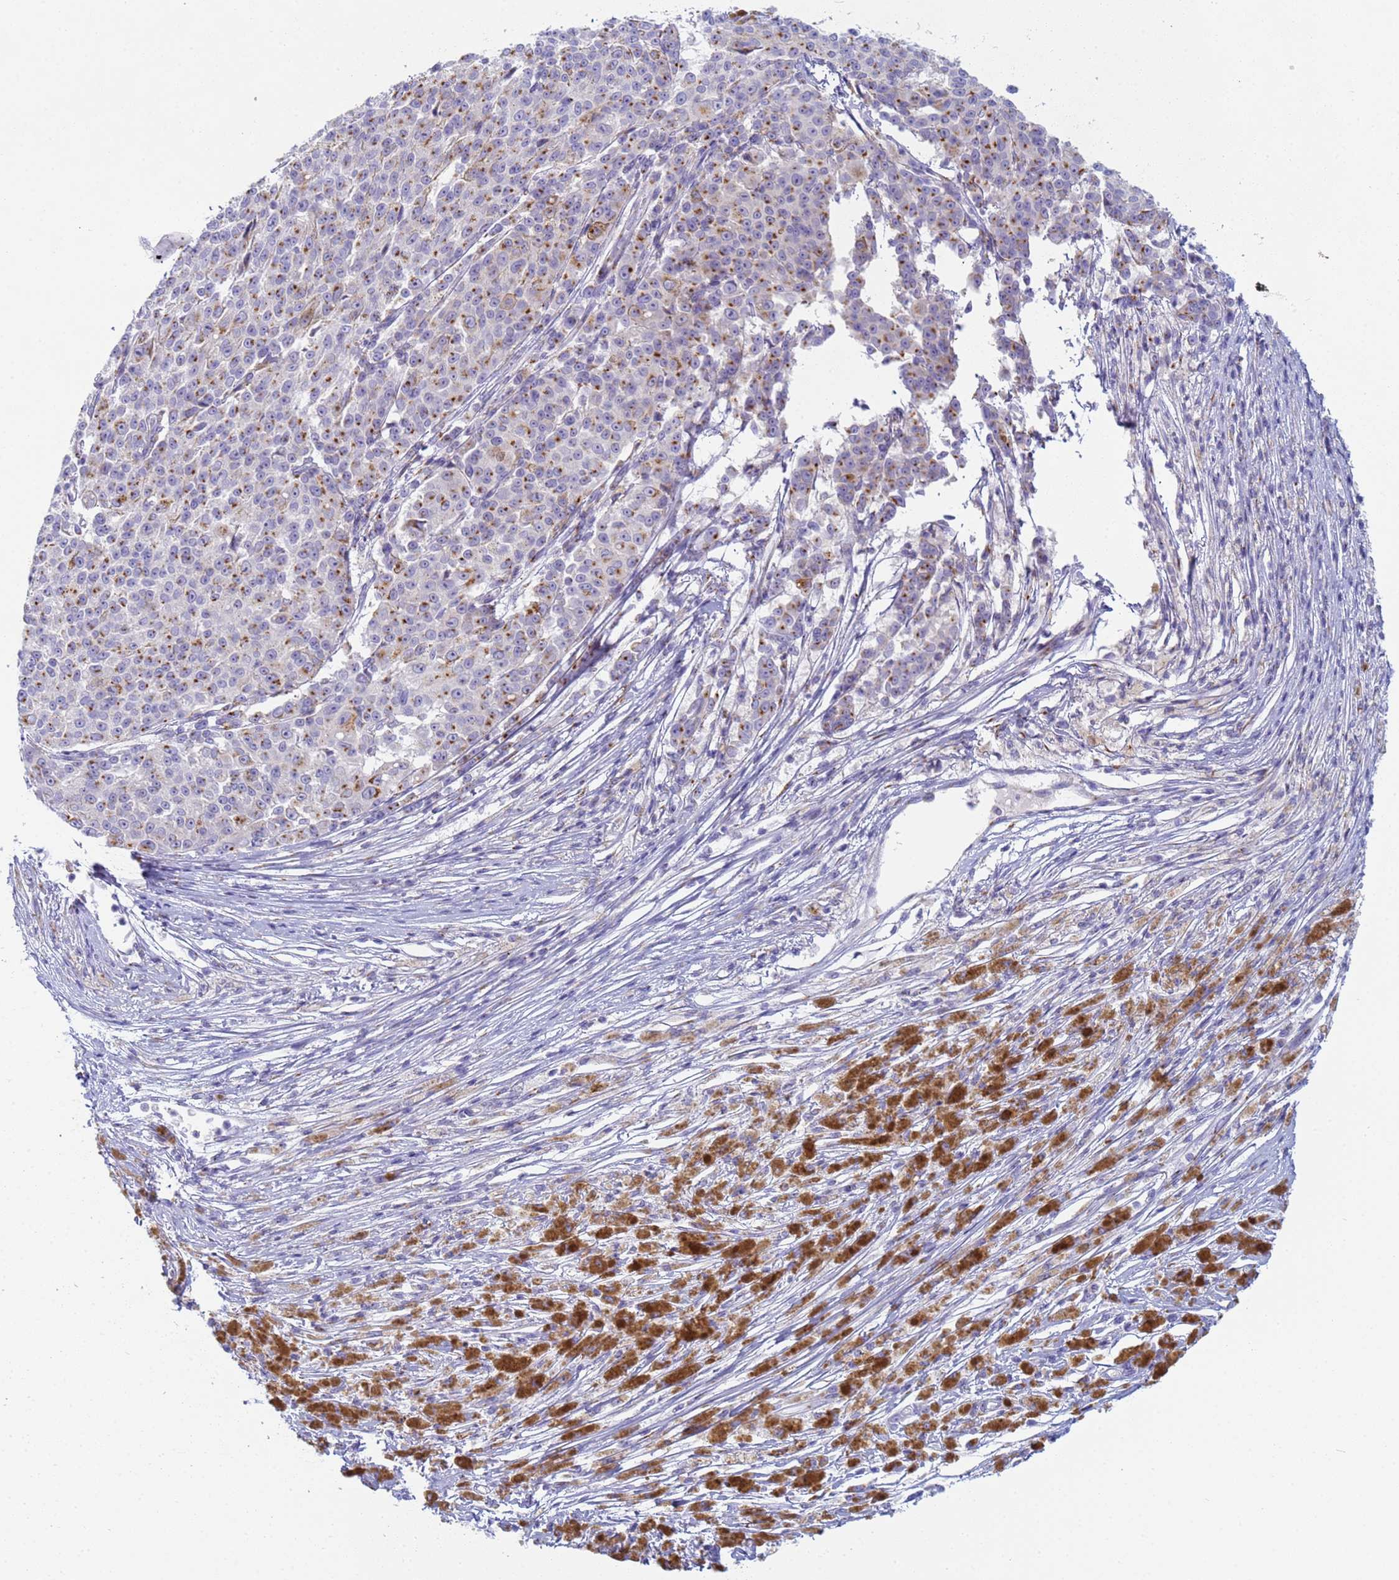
{"staining": {"intensity": "moderate", "quantity": ">75%", "location": "cytoplasmic/membranous"}, "tissue": "melanoma", "cell_type": "Tumor cells", "image_type": "cancer", "snomed": [{"axis": "morphology", "description": "Malignant melanoma, NOS"}, {"axis": "topography", "description": "Skin"}], "caption": "Tumor cells reveal medium levels of moderate cytoplasmic/membranous staining in approximately >75% of cells in human malignant melanoma. The protein of interest is shown in brown color, while the nuclei are stained blue.", "gene": "CR1", "patient": {"sex": "female", "age": 52}}